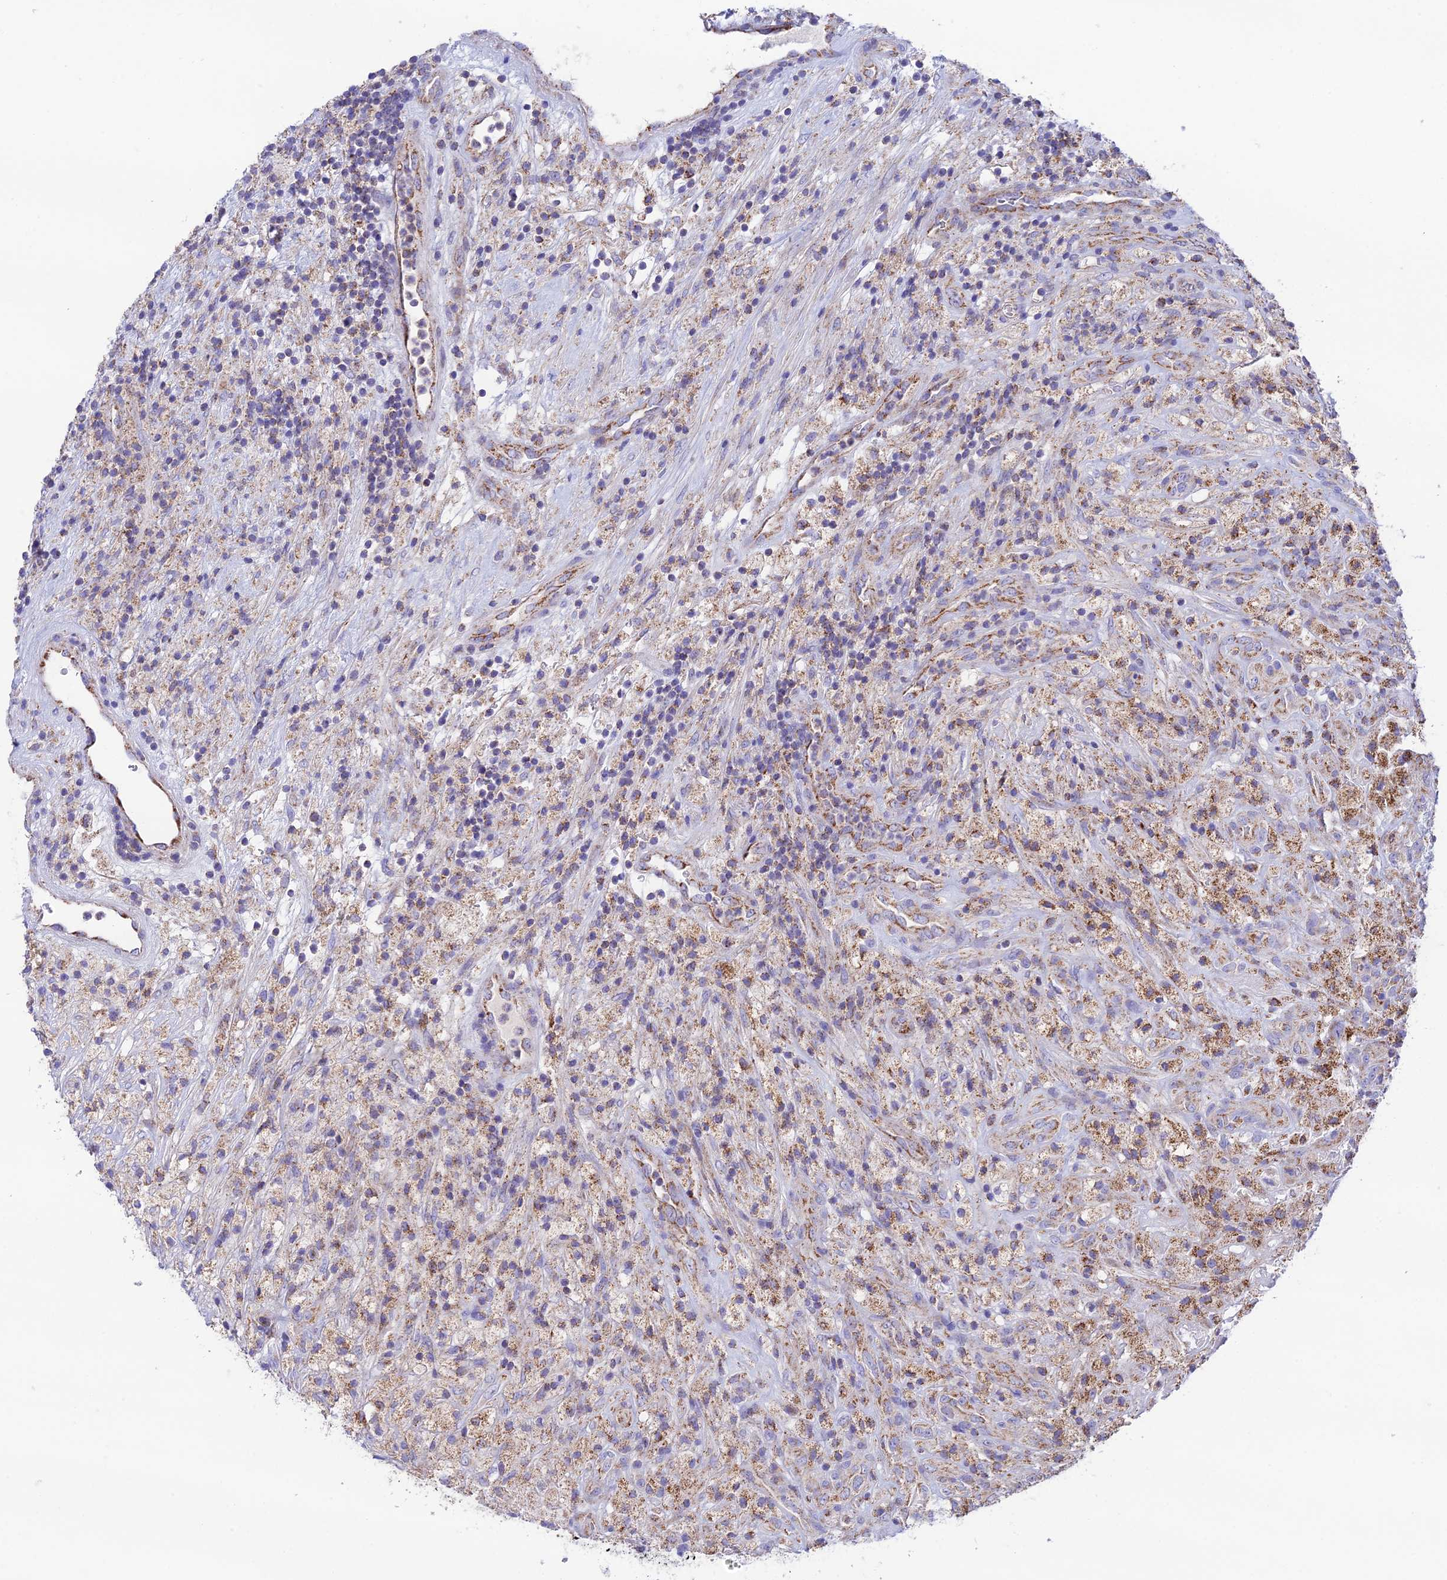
{"staining": {"intensity": "moderate", "quantity": "25%-75%", "location": "cytoplasmic/membranous"}, "tissue": "glioma", "cell_type": "Tumor cells", "image_type": "cancer", "snomed": [{"axis": "morphology", "description": "Glioma, malignant, High grade"}, {"axis": "topography", "description": "Brain"}], "caption": "Immunohistochemical staining of glioma reveals moderate cytoplasmic/membranous protein positivity in about 25%-75% of tumor cells.", "gene": "HSDL2", "patient": {"sex": "male", "age": 69}}